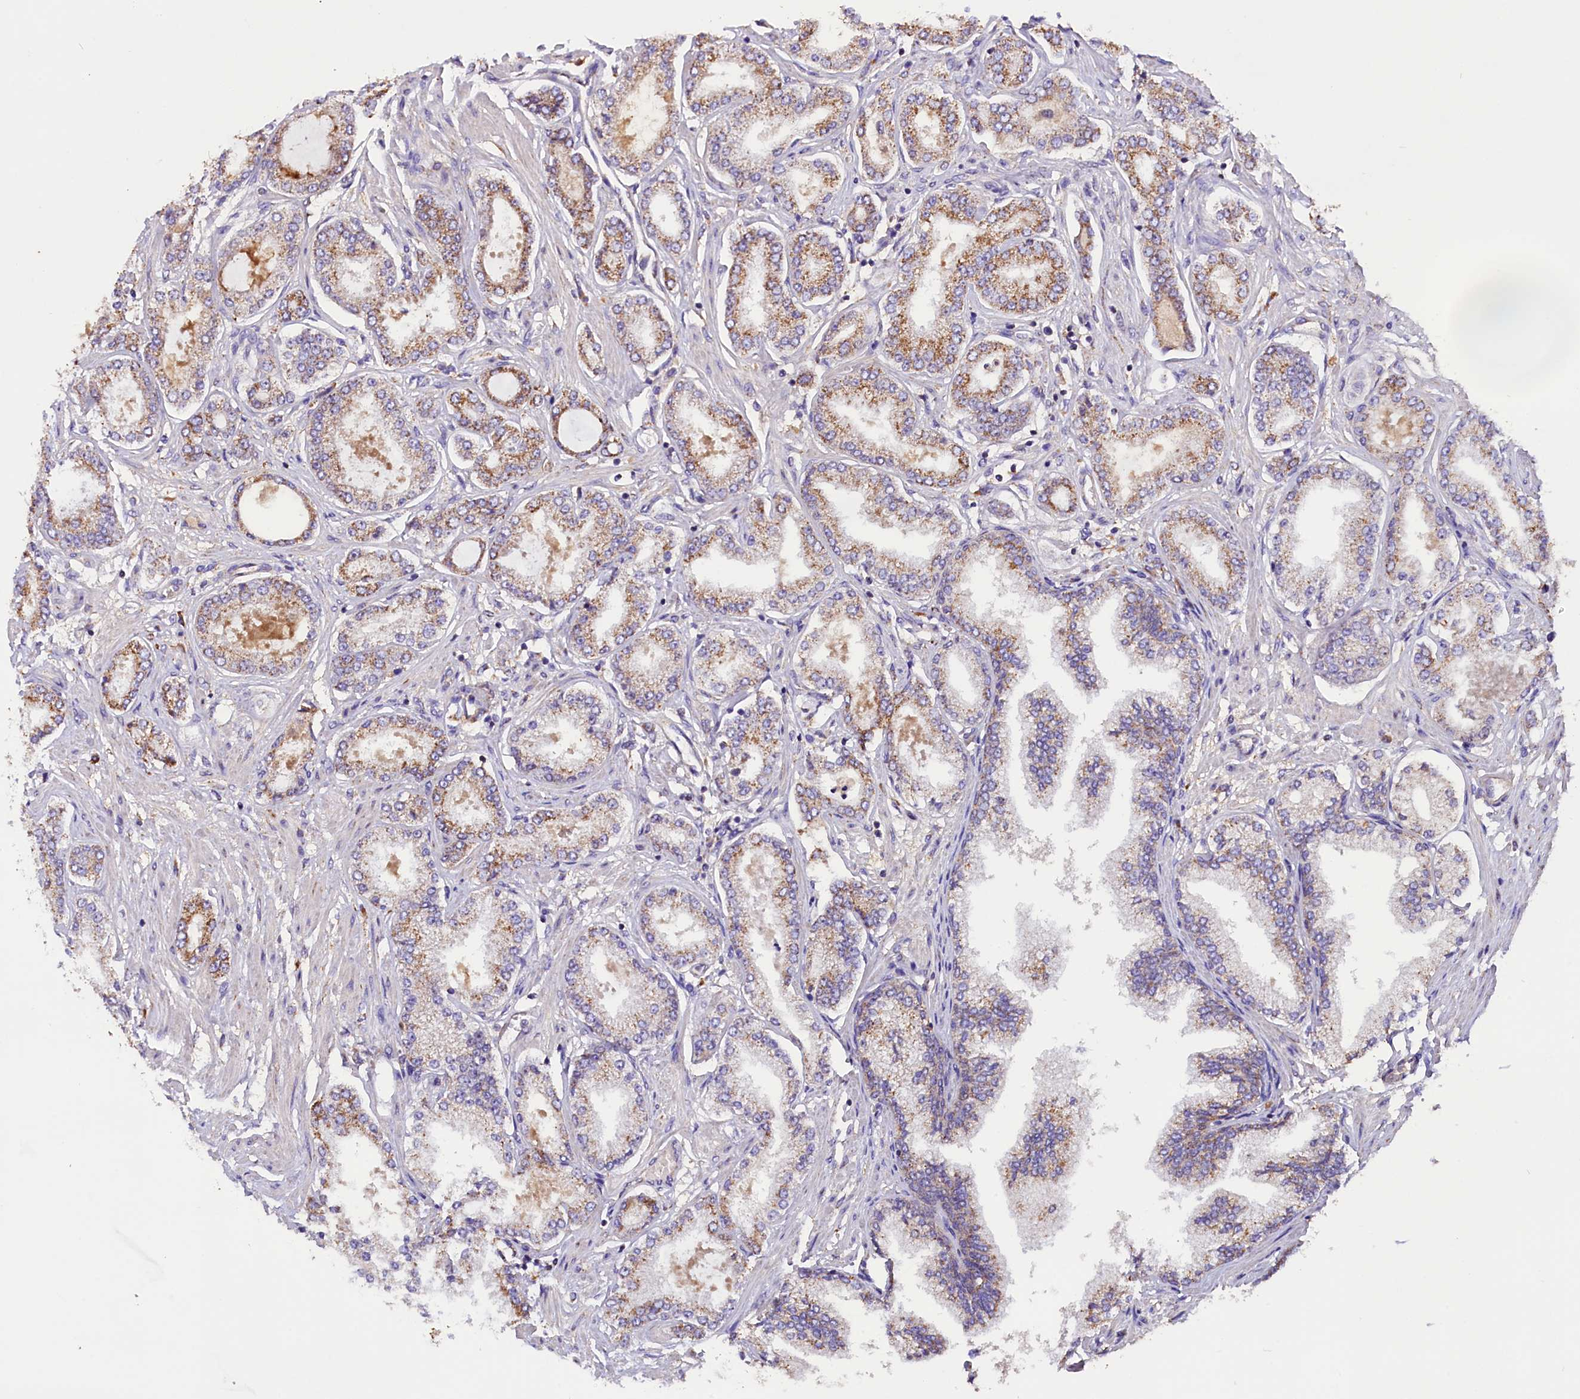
{"staining": {"intensity": "moderate", "quantity": ">75%", "location": "cytoplasmic/membranous"}, "tissue": "prostate cancer", "cell_type": "Tumor cells", "image_type": "cancer", "snomed": [{"axis": "morphology", "description": "Adenocarcinoma, Low grade"}, {"axis": "topography", "description": "Prostate"}], "caption": "IHC staining of low-grade adenocarcinoma (prostate), which reveals medium levels of moderate cytoplasmic/membranous expression in approximately >75% of tumor cells indicating moderate cytoplasmic/membranous protein staining. The staining was performed using DAB (brown) for protein detection and nuclei were counterstained in hematoxylin (blue).", "gene": "SIX5", "patient": {"sex": "male", "age": 63}}